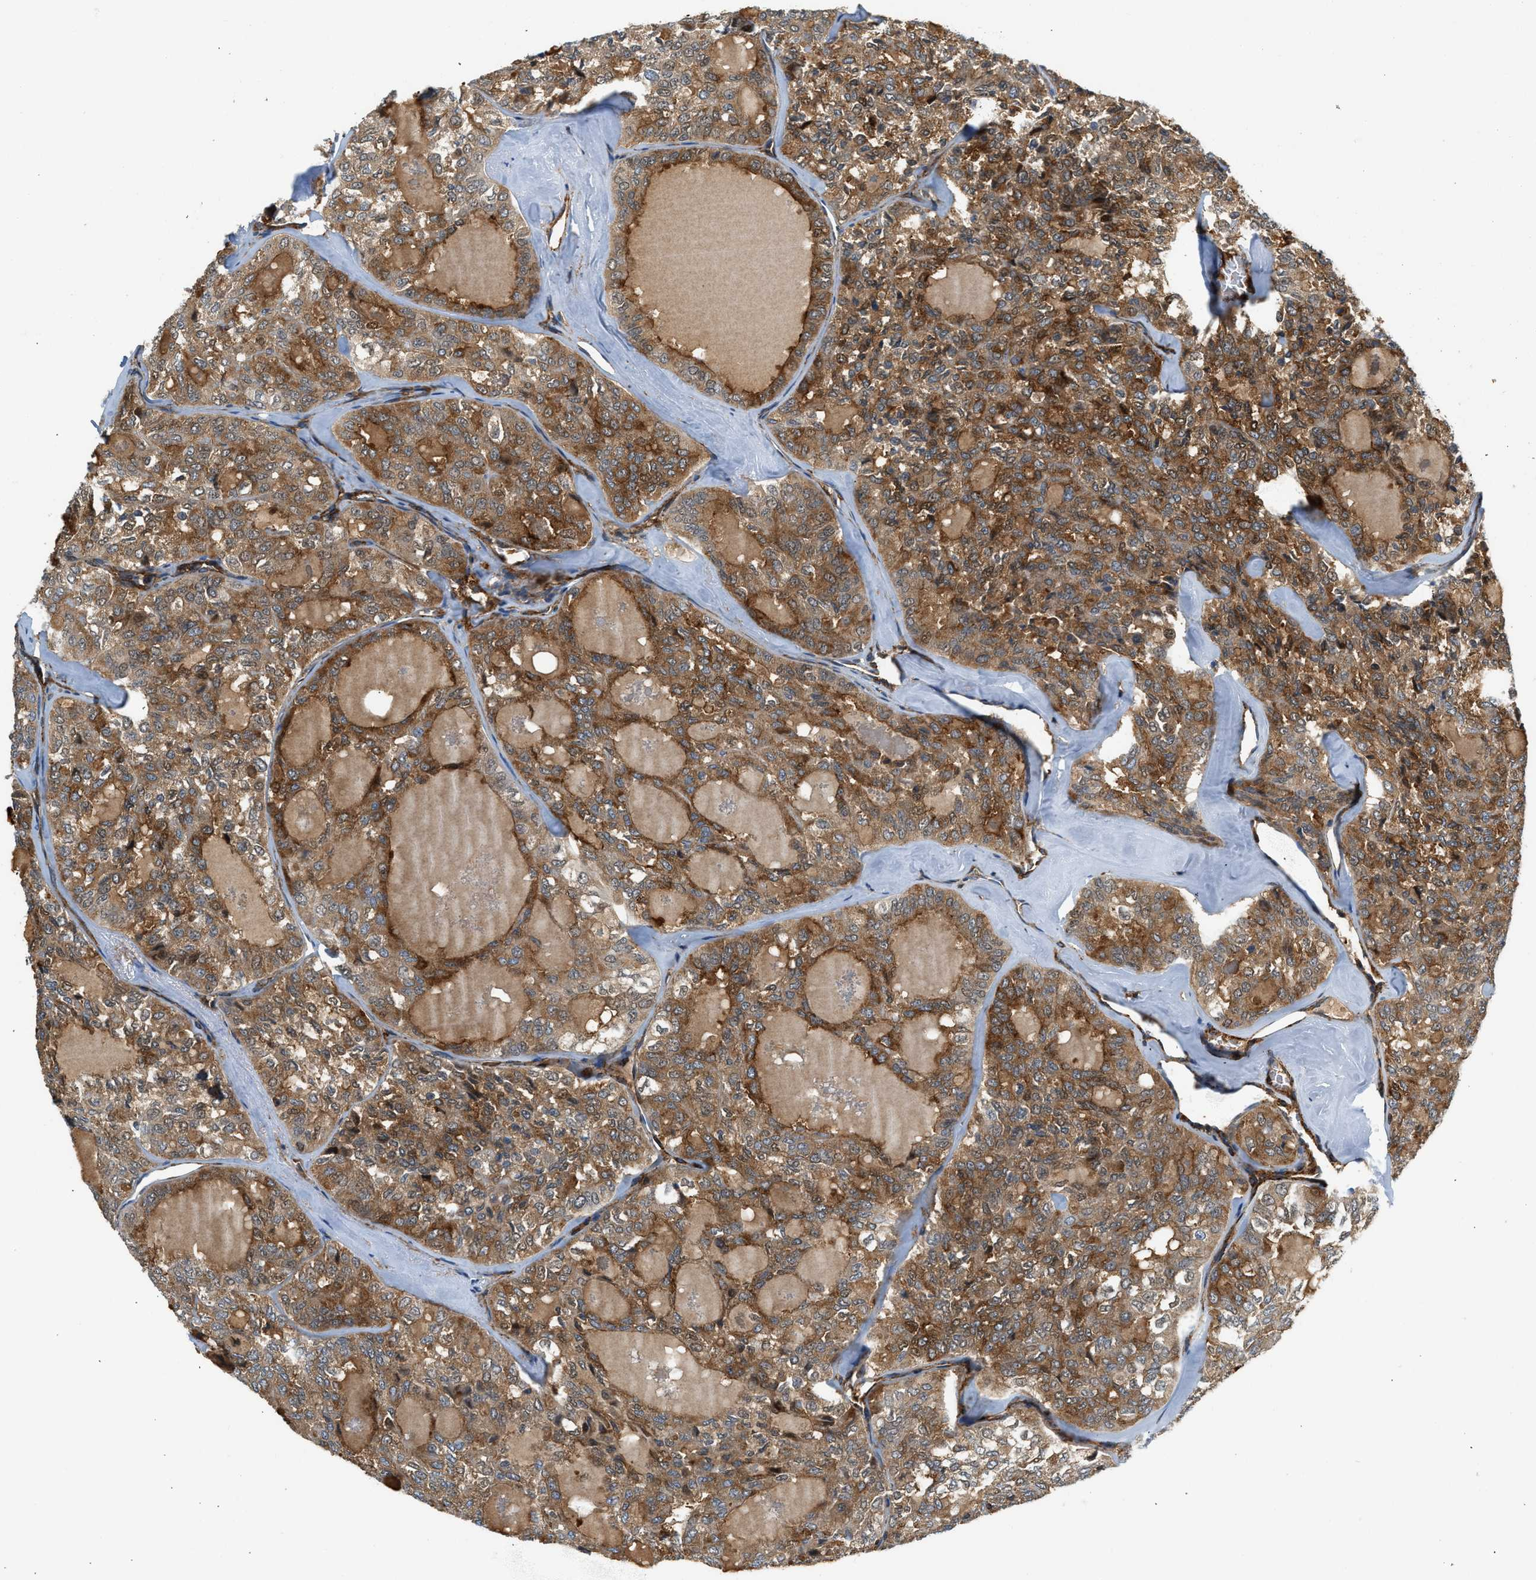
{"staining": {"intensity": "moderate", "quantity": ">75%", "location": "cytoplasmic/membranous"}, "tissue": "thyroid cancer", "cell_type": "Tumor cells", "image_type": "cancer", "snomed": [{"axis": "morphology", "description": "Follicular adenoma carcinoma, NOS"}, {"axis": "topography", "description": "Thyroid gland"}], "caption": "This is a photomicrograph of IHC staining of thyroid cancer (follicular adenoma carcinoma), which shows moderate positivity in the cytoplasmic/membranous of tumor cells.", "gene": "HIP1", "patient": {"sex": "male", "age": 75}}